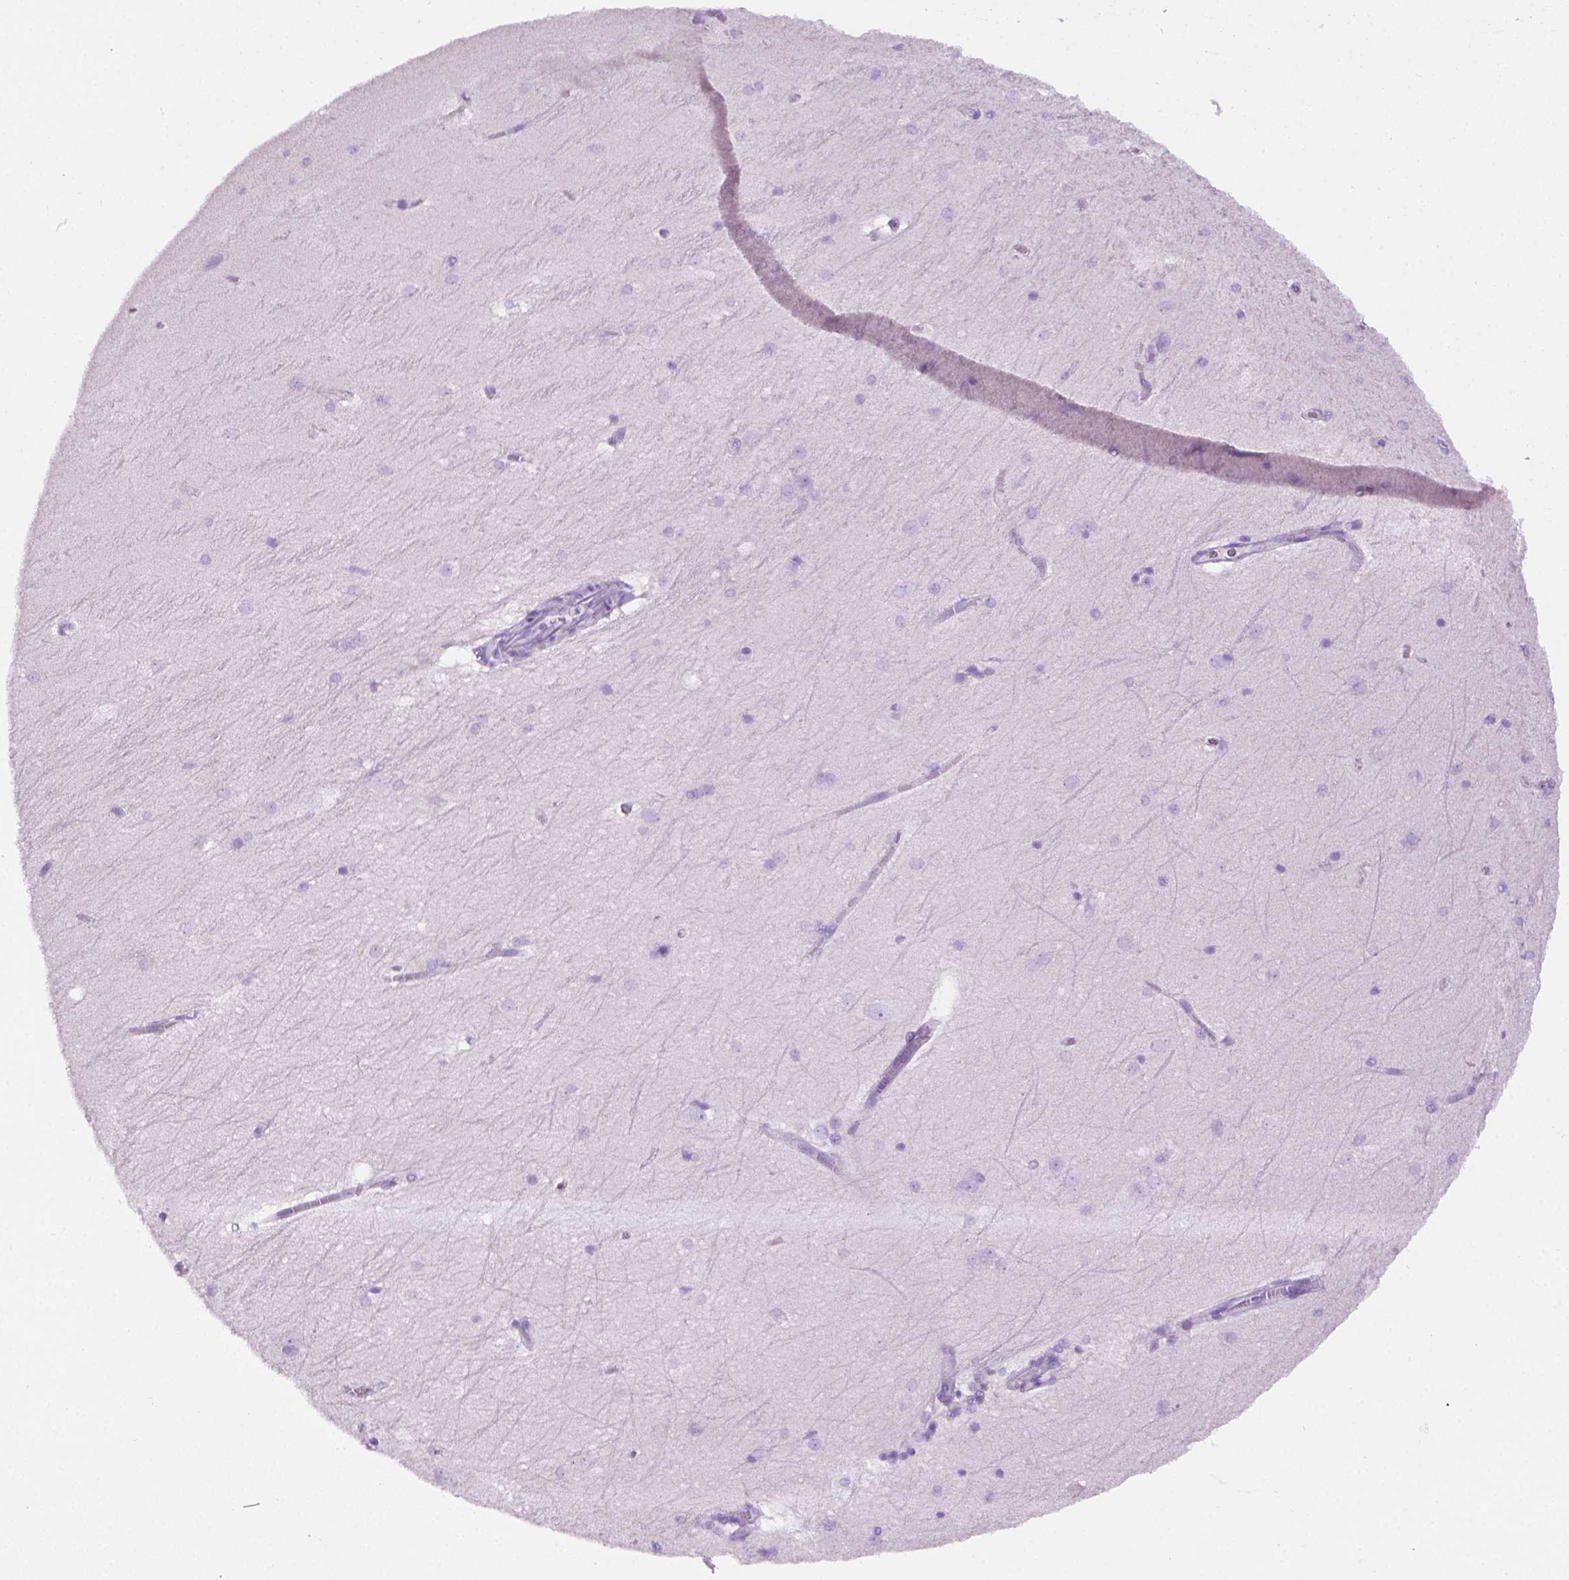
{"staining": {"intensity": "negative", "quantity": "none", "location": "none"}, "tissue": "hippocampus", "cell_type": "Glial cells", "image_type": "normal", "snomed": [{"axis": "morphology", "description": "Normal tissue, NOS"}, {"axis": "topography", "description": "Cerebral cortex"}, {"axis": "topography", "description": "Hippocampus"}], "caption": "Micrograph shows no protein positivity in glial cells of benign hippocampus.", "gene": "LELP1", "patient": {"sex": "female", "age": 19}}